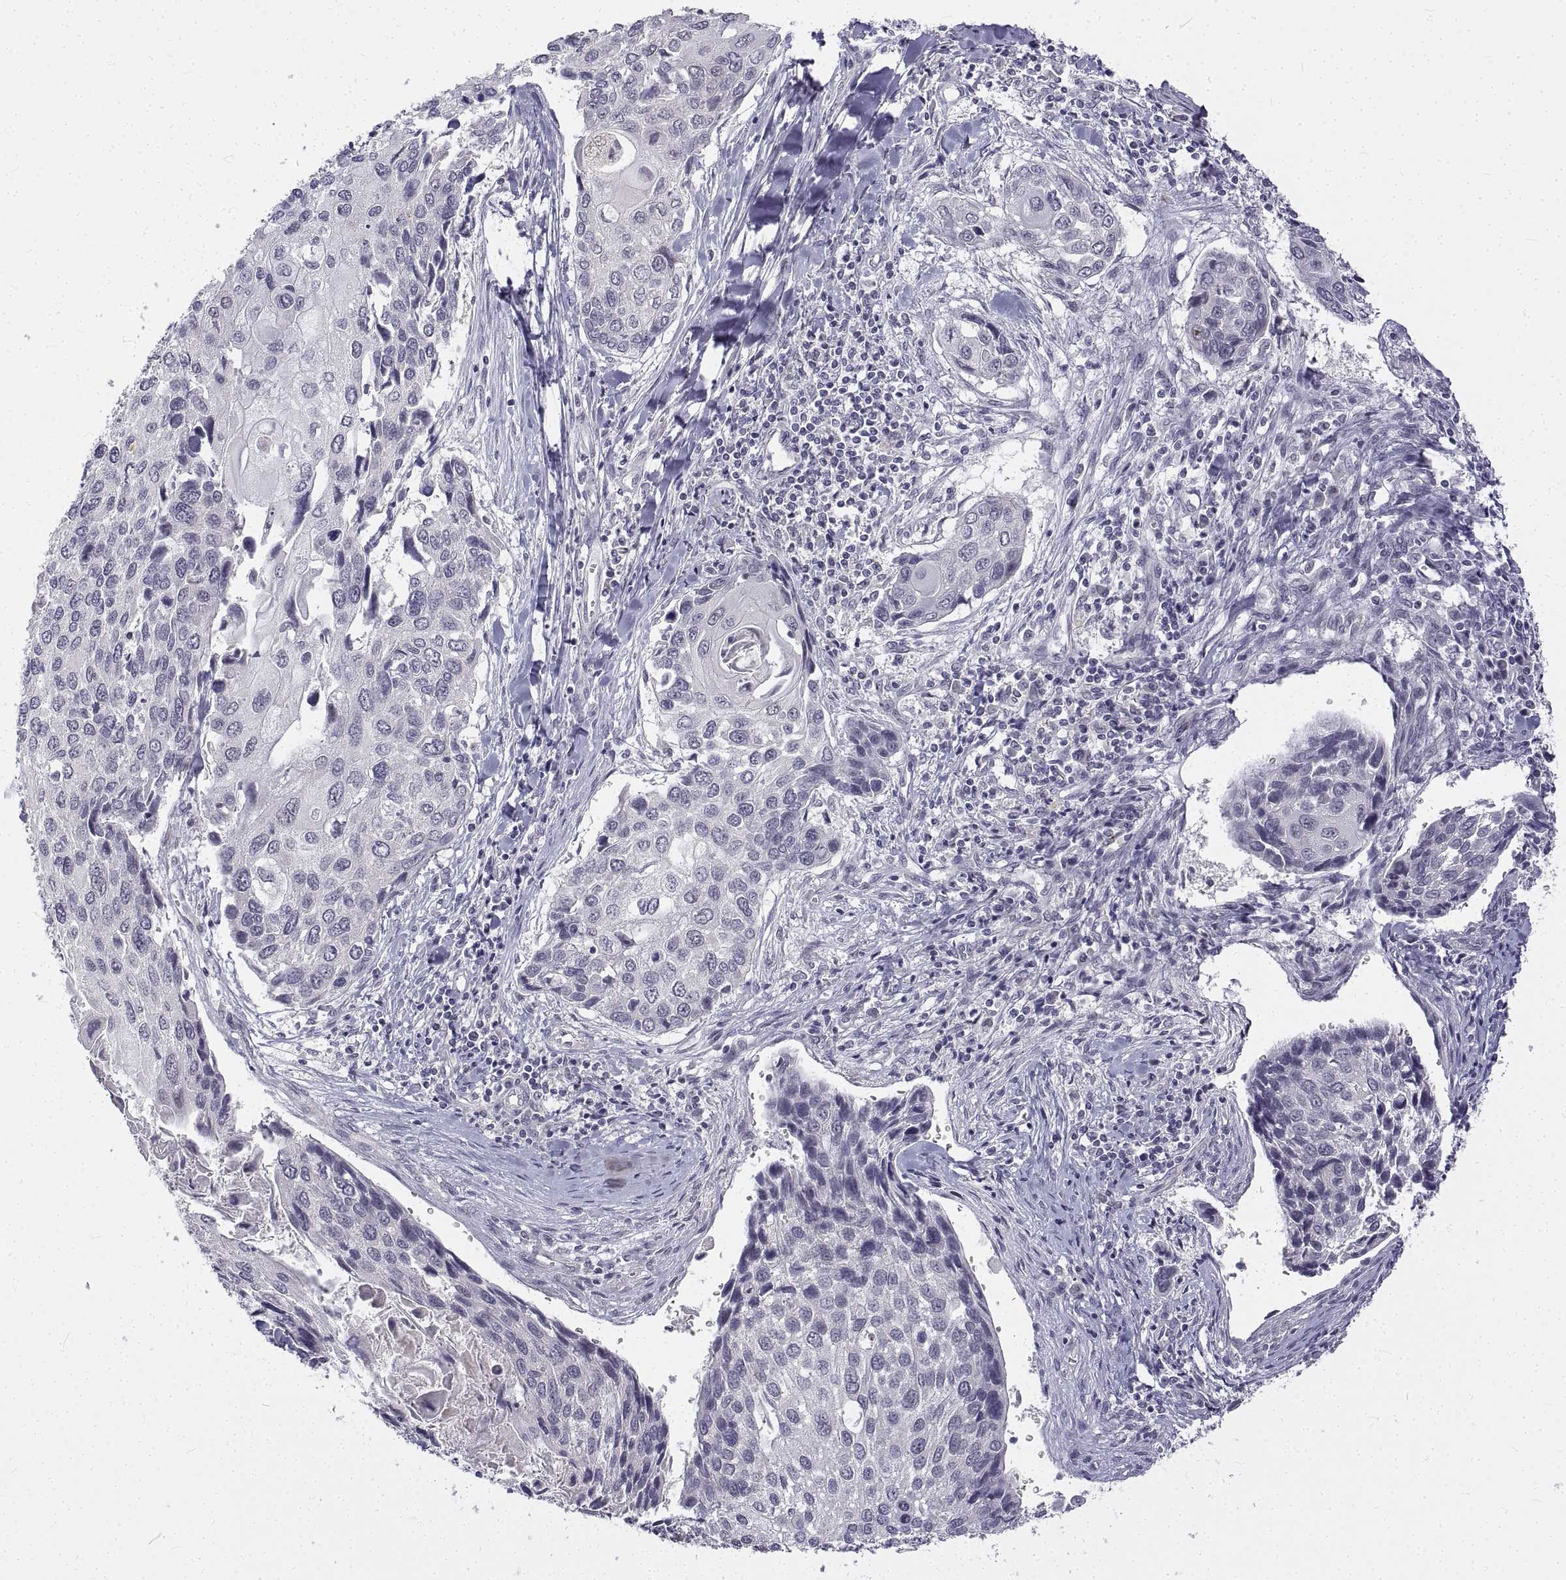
{"staining": {"intensity": "negative", "quantity": "none", "location": "none"}, "tissue": "lung cancer", "cell_type": "Tumor cells", "image_type": "cancer", "snomed": [{"axis": "morphology", "description": "Squamous cell carcinoma, NOS"}, {"axis": "morphology", "description": "Squamous cell carcinoma, metastatic, NOS"}, {"axis": "topography", "description": "Lung"}], "caption": "Tumor cells are negative for protein expression in human lung metastatic squamous cell carcinoma.", "gene": "ANO2", "patient": {"sex": "male", "age": 63}}